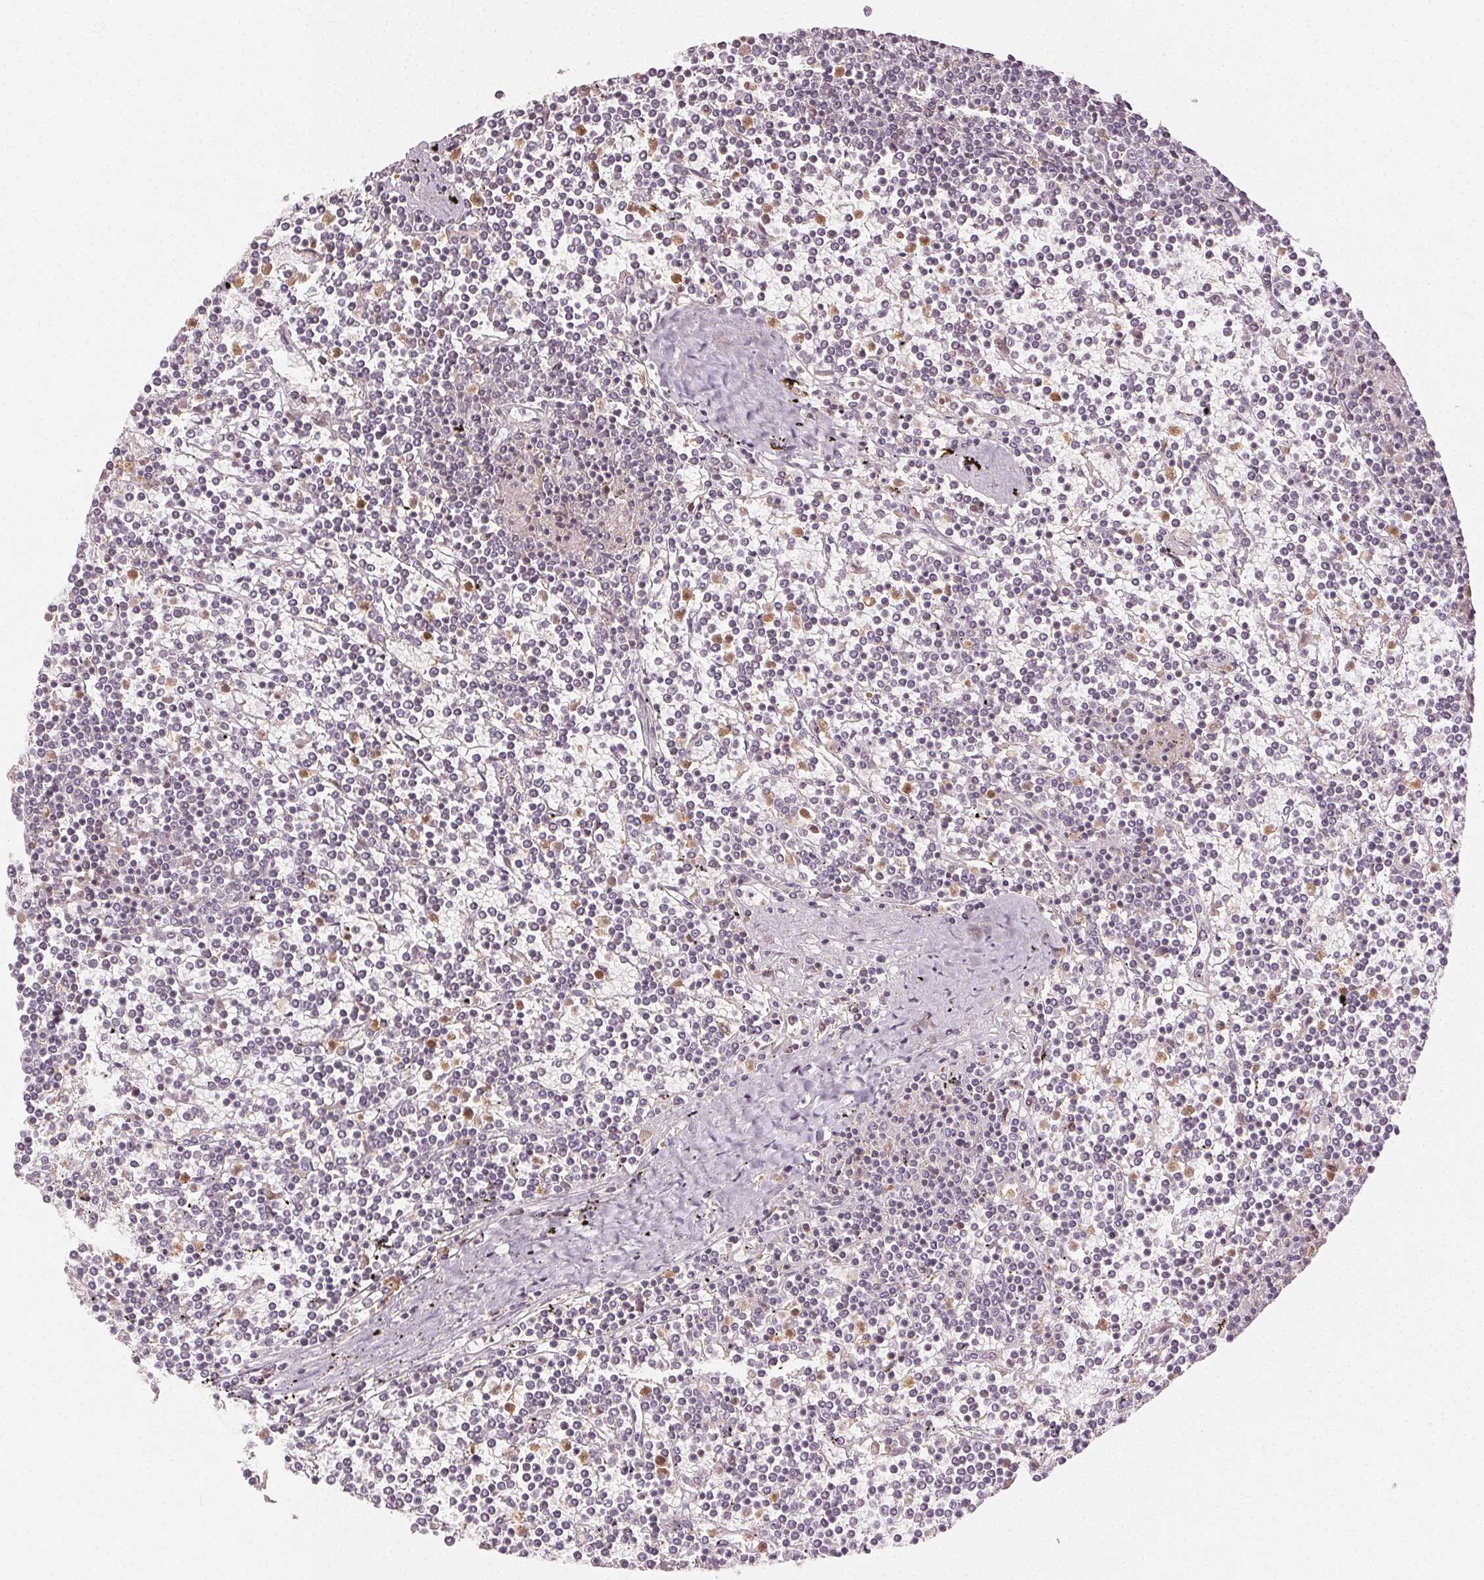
{"staining": {"intensity": "negative", "quantity": "none", "location": "none"}, "tissue": "lymphoma", "cell_type": "Tumor cells", "image_type": "cancer", "snomed": [{"axis": "morphology", "description": "Malignant lymphoma, non-Hodgkin's type, Low grade"}, {"axis": "topography", "description": "Spleen"}], "caption": "Malignant lymphoma, non-Hodgkin's type (low-grade) was stained to show a protein in brown. There is no significant staining in tumor cells. Nuclei are stained in blue.", "gene": "MAPK14", "patient": {"sex": "female", "age": 19}}